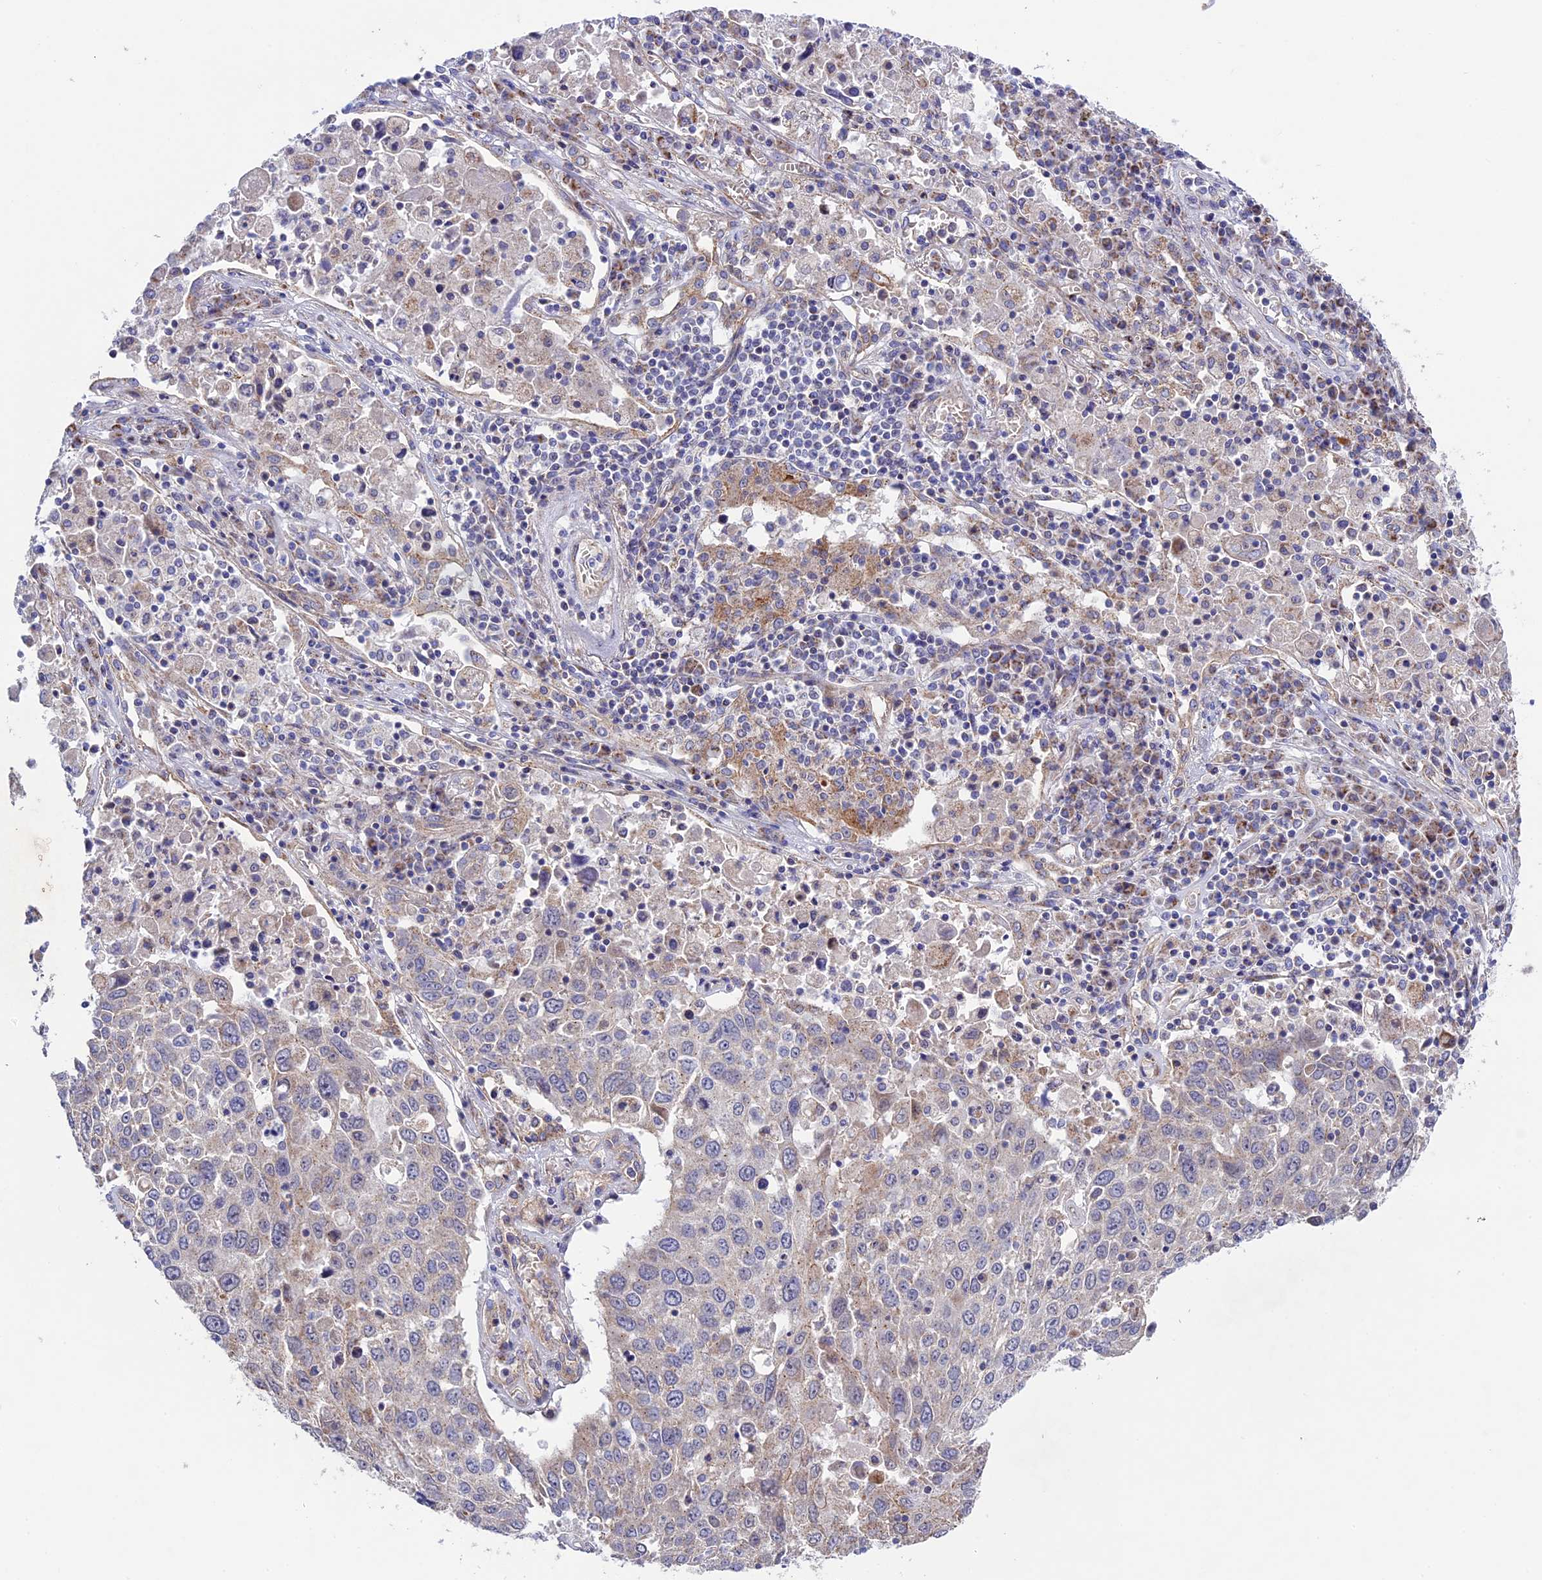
{"staining": {"intensity": "weak", "quantity": "<25%", "location": "cytoplasmic/membranous"}, "tissue": "lung cancer", "cell_type": "Tumor cells", "image_type": "cancer", "snomed": [{"axis": "morphology", "description": "Squamous cell carcinoma, NOS"}, {"axis": "topography", "description": "Lung"}], "caption": "Immunohistochemistry micrograph of neoplastic tissue: squamous cell carcinoma (lung) stained with DAB (3,3'-diaminobenzidine) shows no significant protein positivity in tumor cells.", "gene": "ETFDH", "patient": {"sex": "male", "age": 65}}